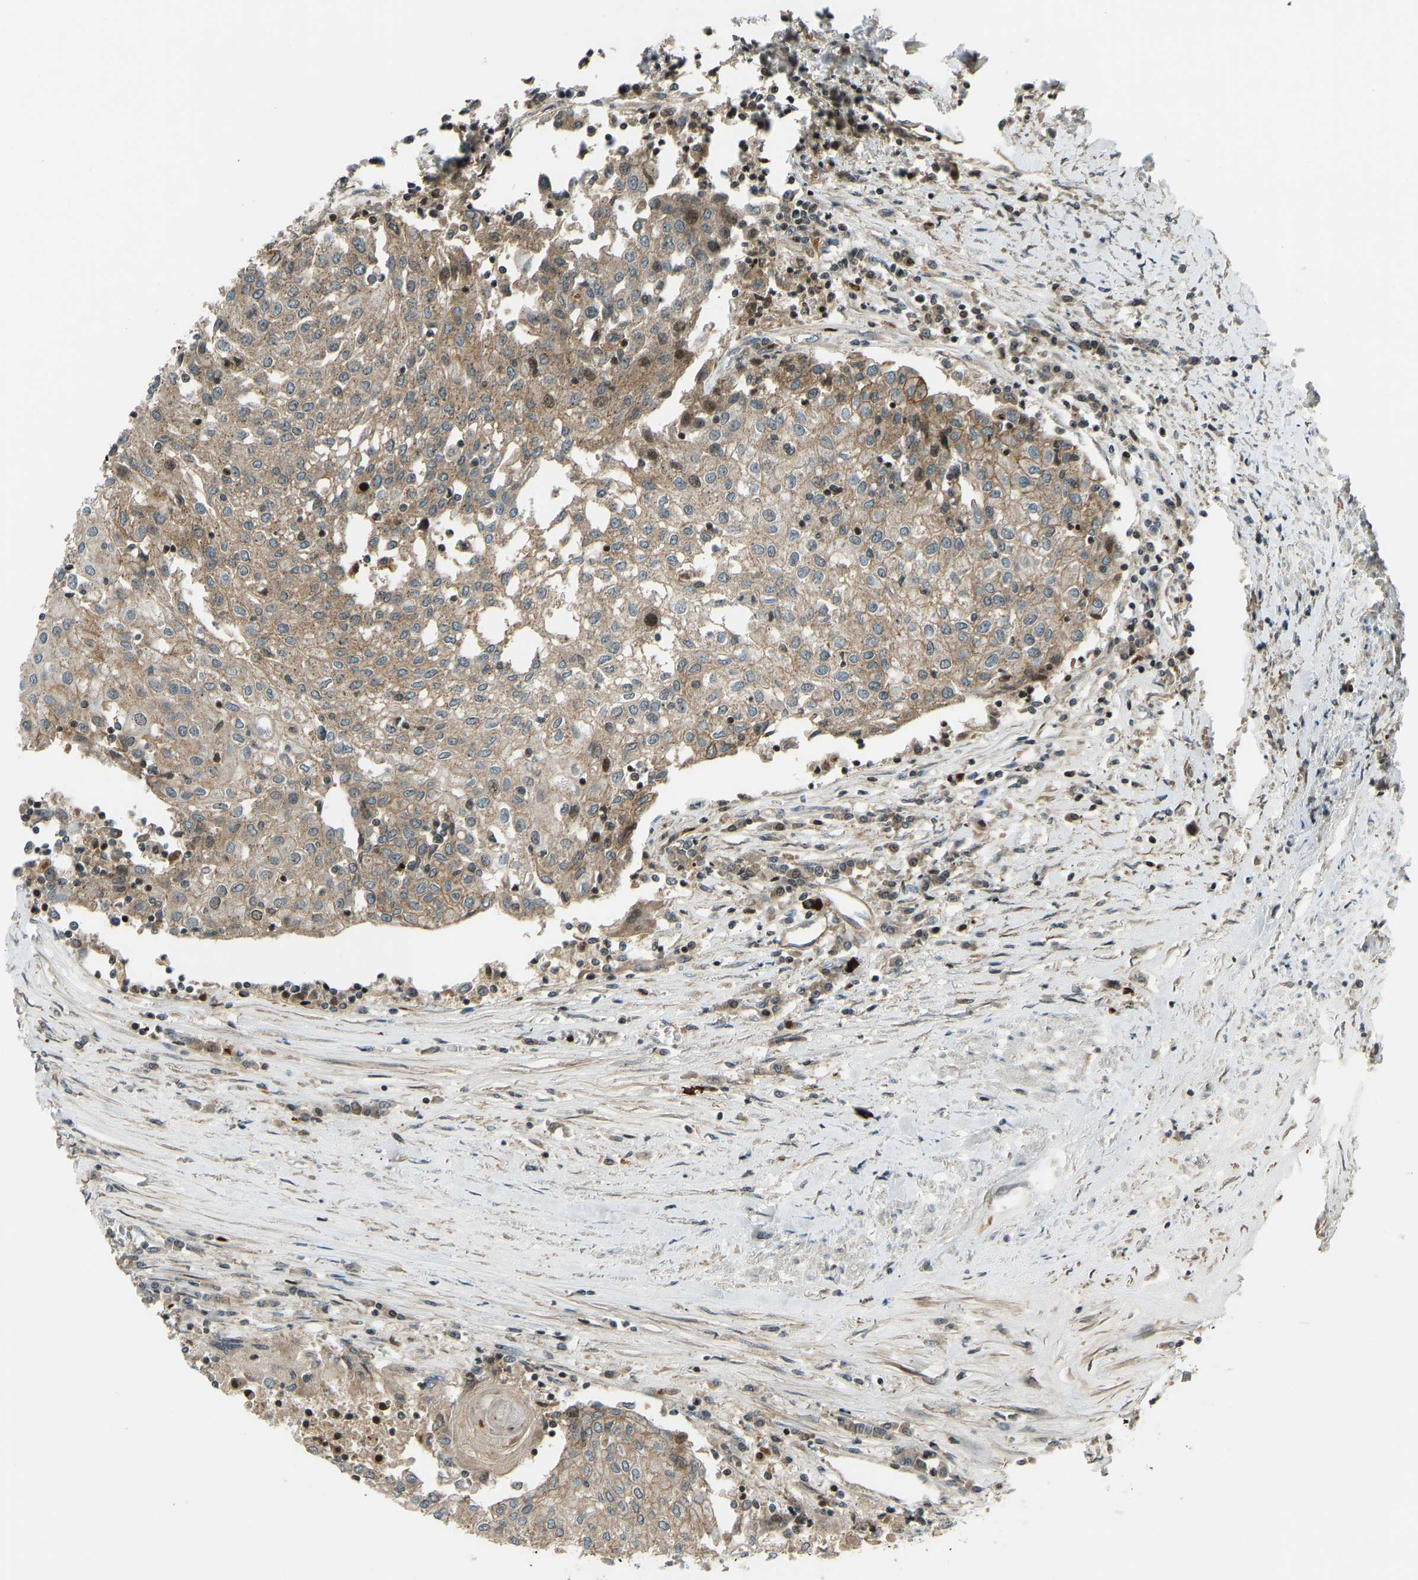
{"staining": {"intensity": "moderate", "quantity": ">75%", "location": "cytoplasmic/membranous,nuclear"}, "tissue": "urothelial cancer", "cell_type": "Tumor cells", "image_type": "cancer", "snomed": [{"axis": "morphology", "description": "Urothelial carcinoma, High grade"}, {"axis": "topography", "description": "Urinary bladder"}], "caption": "This micrograph reveals immunohistochemistry (IHC) staining of urothelial cancer, with medium moderate cytoplasmic/membranous and nuclear expression in approximately >75% of tumor cells.", "gene": "SVOPL", "patient": {"sex": "female", "age": 85}}